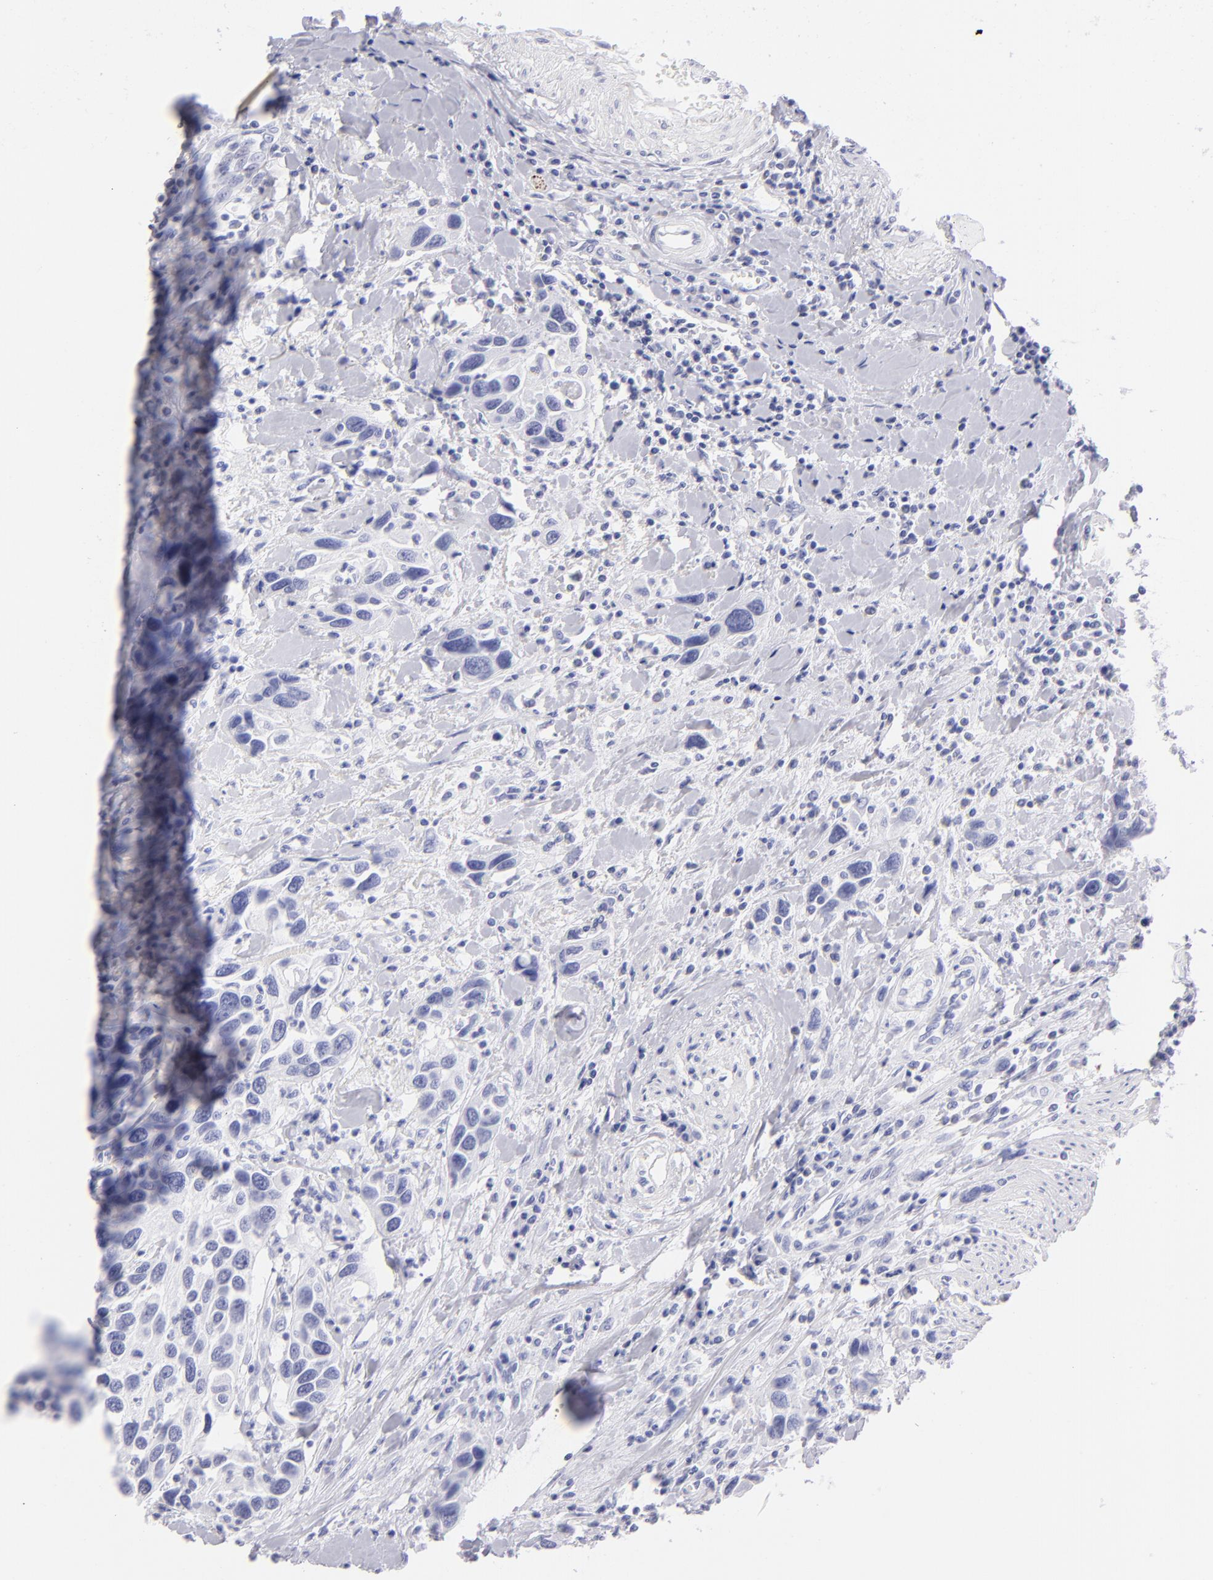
{"staining": {"intensity": "negative", "quantity": "none", "location": "none"}, "tissue": "urothelial cancer", "cell_type": "Tumor cells", "image_type": "cancer", "snomed": [{"axis": "morphology", "description": "Urothelial carcinoma, High grade"}, {"axis": "topography", "description": "Urinary bladder"}], "caption": "Immunohistochemical staining of human high-grade urothelial carcinoma shows no significant staining in tumor cells. The staining is performed using DAB brown chromogen with nuclei counter-stained in using hematoxylin.", "gene": "PRPH", "patient": {"sex": "male", "age": 66}}